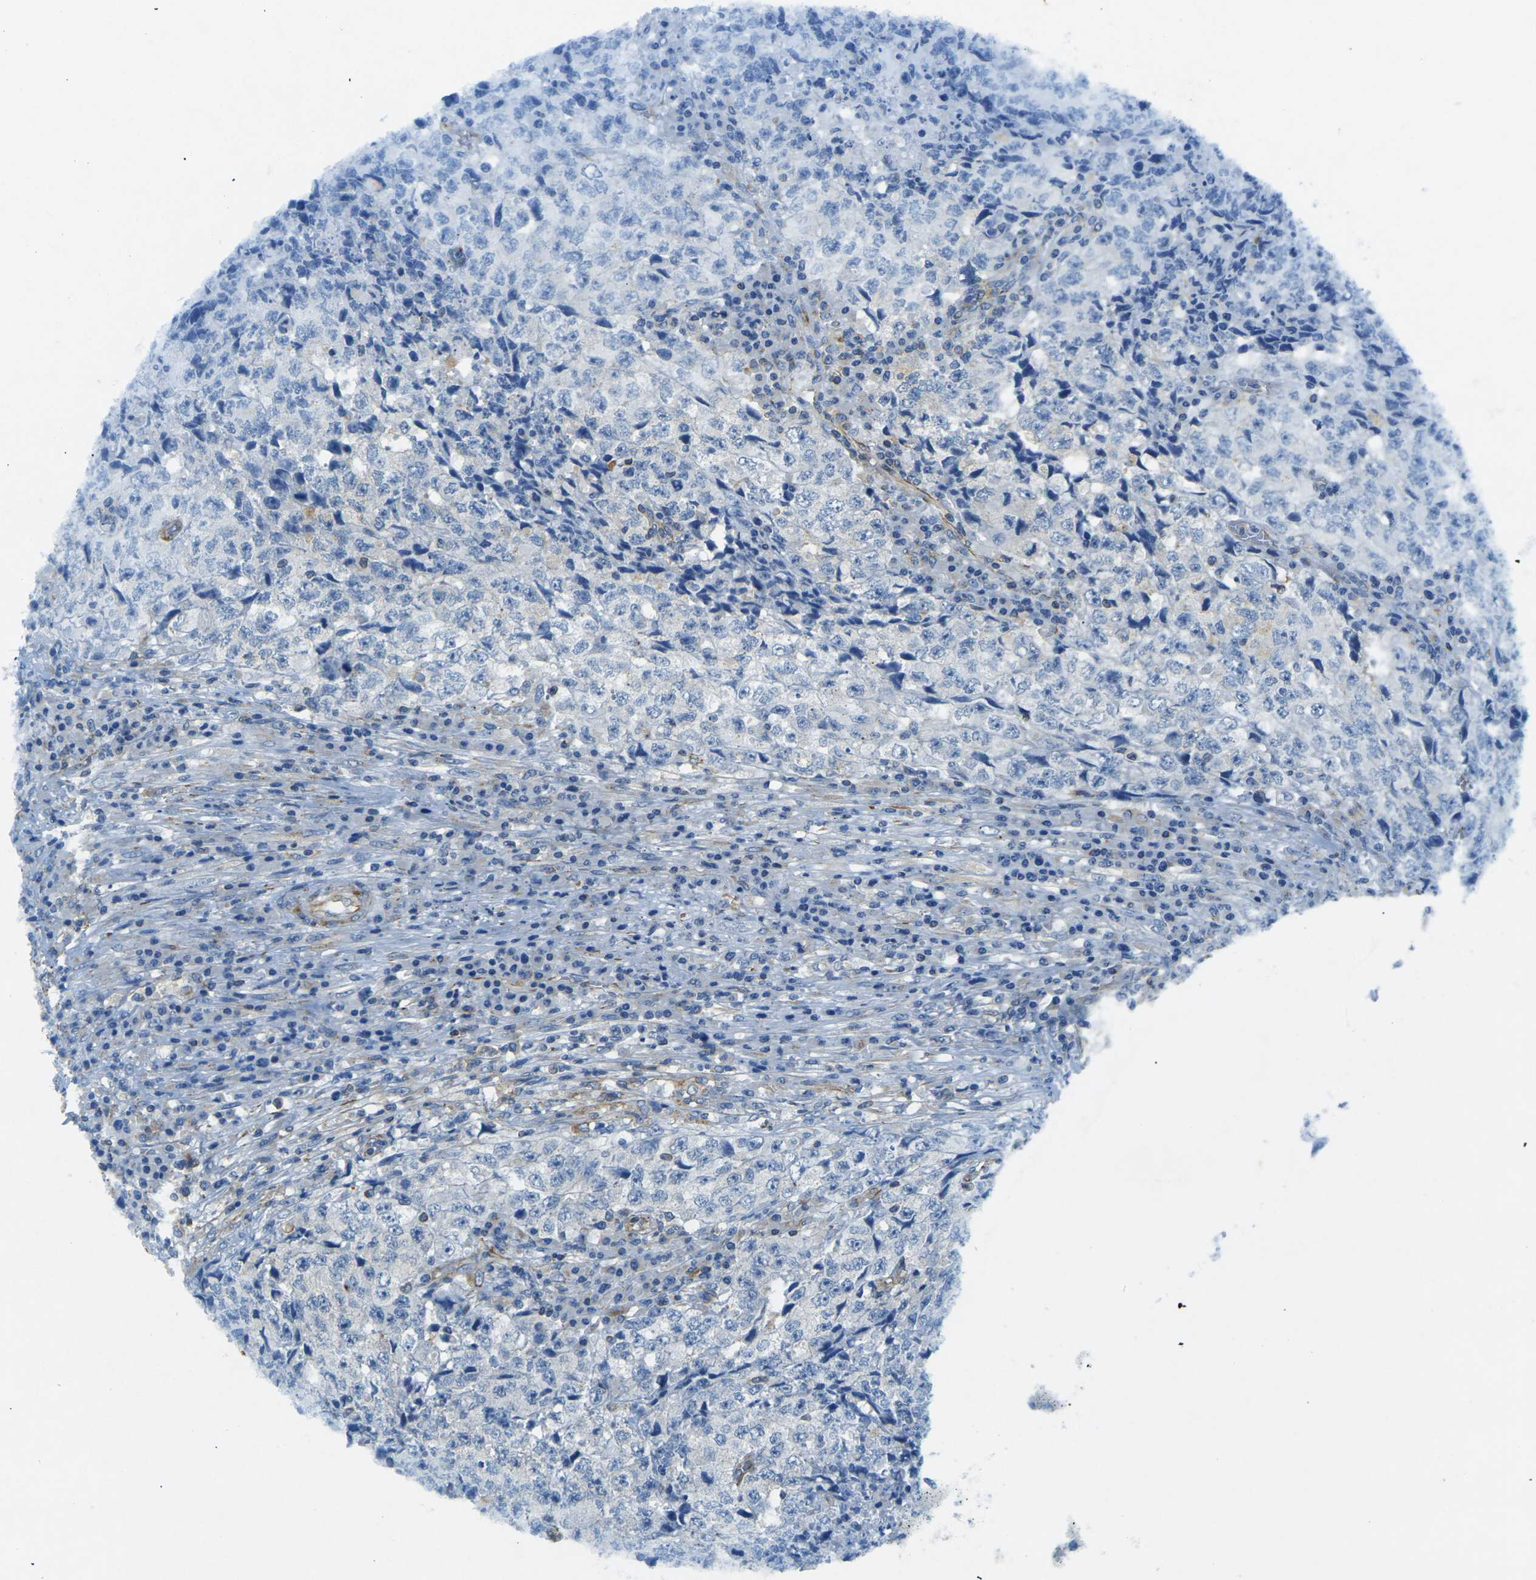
{"staining": {"intensity": "negative", "quantity": "none", "location": "none"}, "tissue": "testis cancer", "cell_type": "Tumor cells", "image_type": "cancer", "snomed": [{"axis": "morphology", "description": "Necrosis, NOS"}, {"axis": "morphology", "description": "Carcinoma, Embryonal, NOS"}, {"axis": "topography", "description": "Testis"}], "caption": "The micrograph exhibits no significant staining in tumor cells of testis cancer (embryonal carcinoma). Brightfield microscopy of immunohistochemistry stained with DAB (3,3'-diaminobenzidine) (brown) and hematoxylin (blue), captured at high magnification.", "gene": "SORT1", "patient": {"sex": "male", "age": 19}}